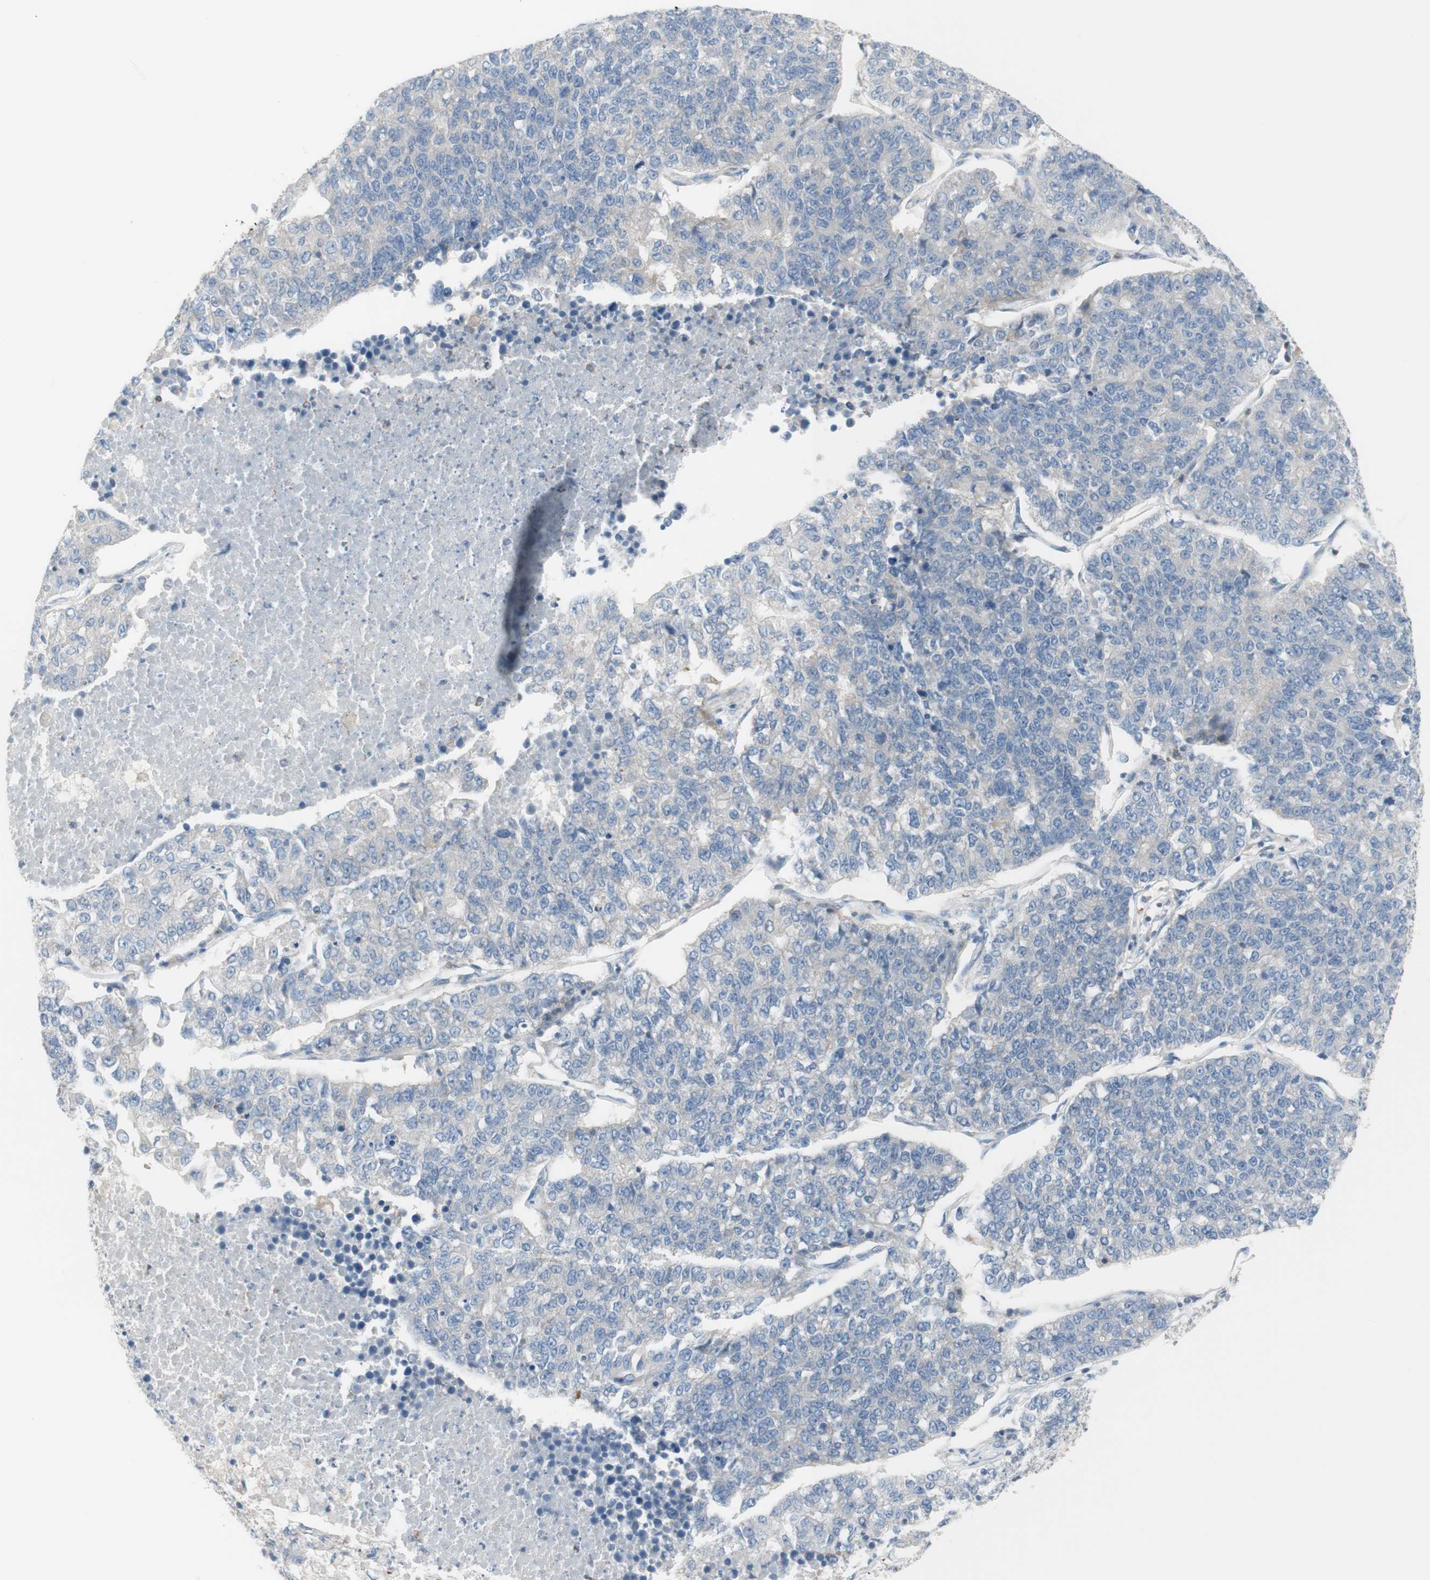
{"staining": {"intensity": "negative", "quantity": "none", "location": "none"}, "tissue": "lung cancer", "cell_type": "Tumor cells", "image_type": "cancer", "snomed": [{"axis": "morphology", "description": "Adenocarcinoma, NOS"}, {"axis": "topography", "description": "Lung"}], "caption": "High power microscopy micrograph of an immunohistochemistry image of lung cancer (adenocarcinoma), revealing no significant staining in tumor cells.", "gene": "C3orf52", "patient": {"sex": "male", "age": 49}}